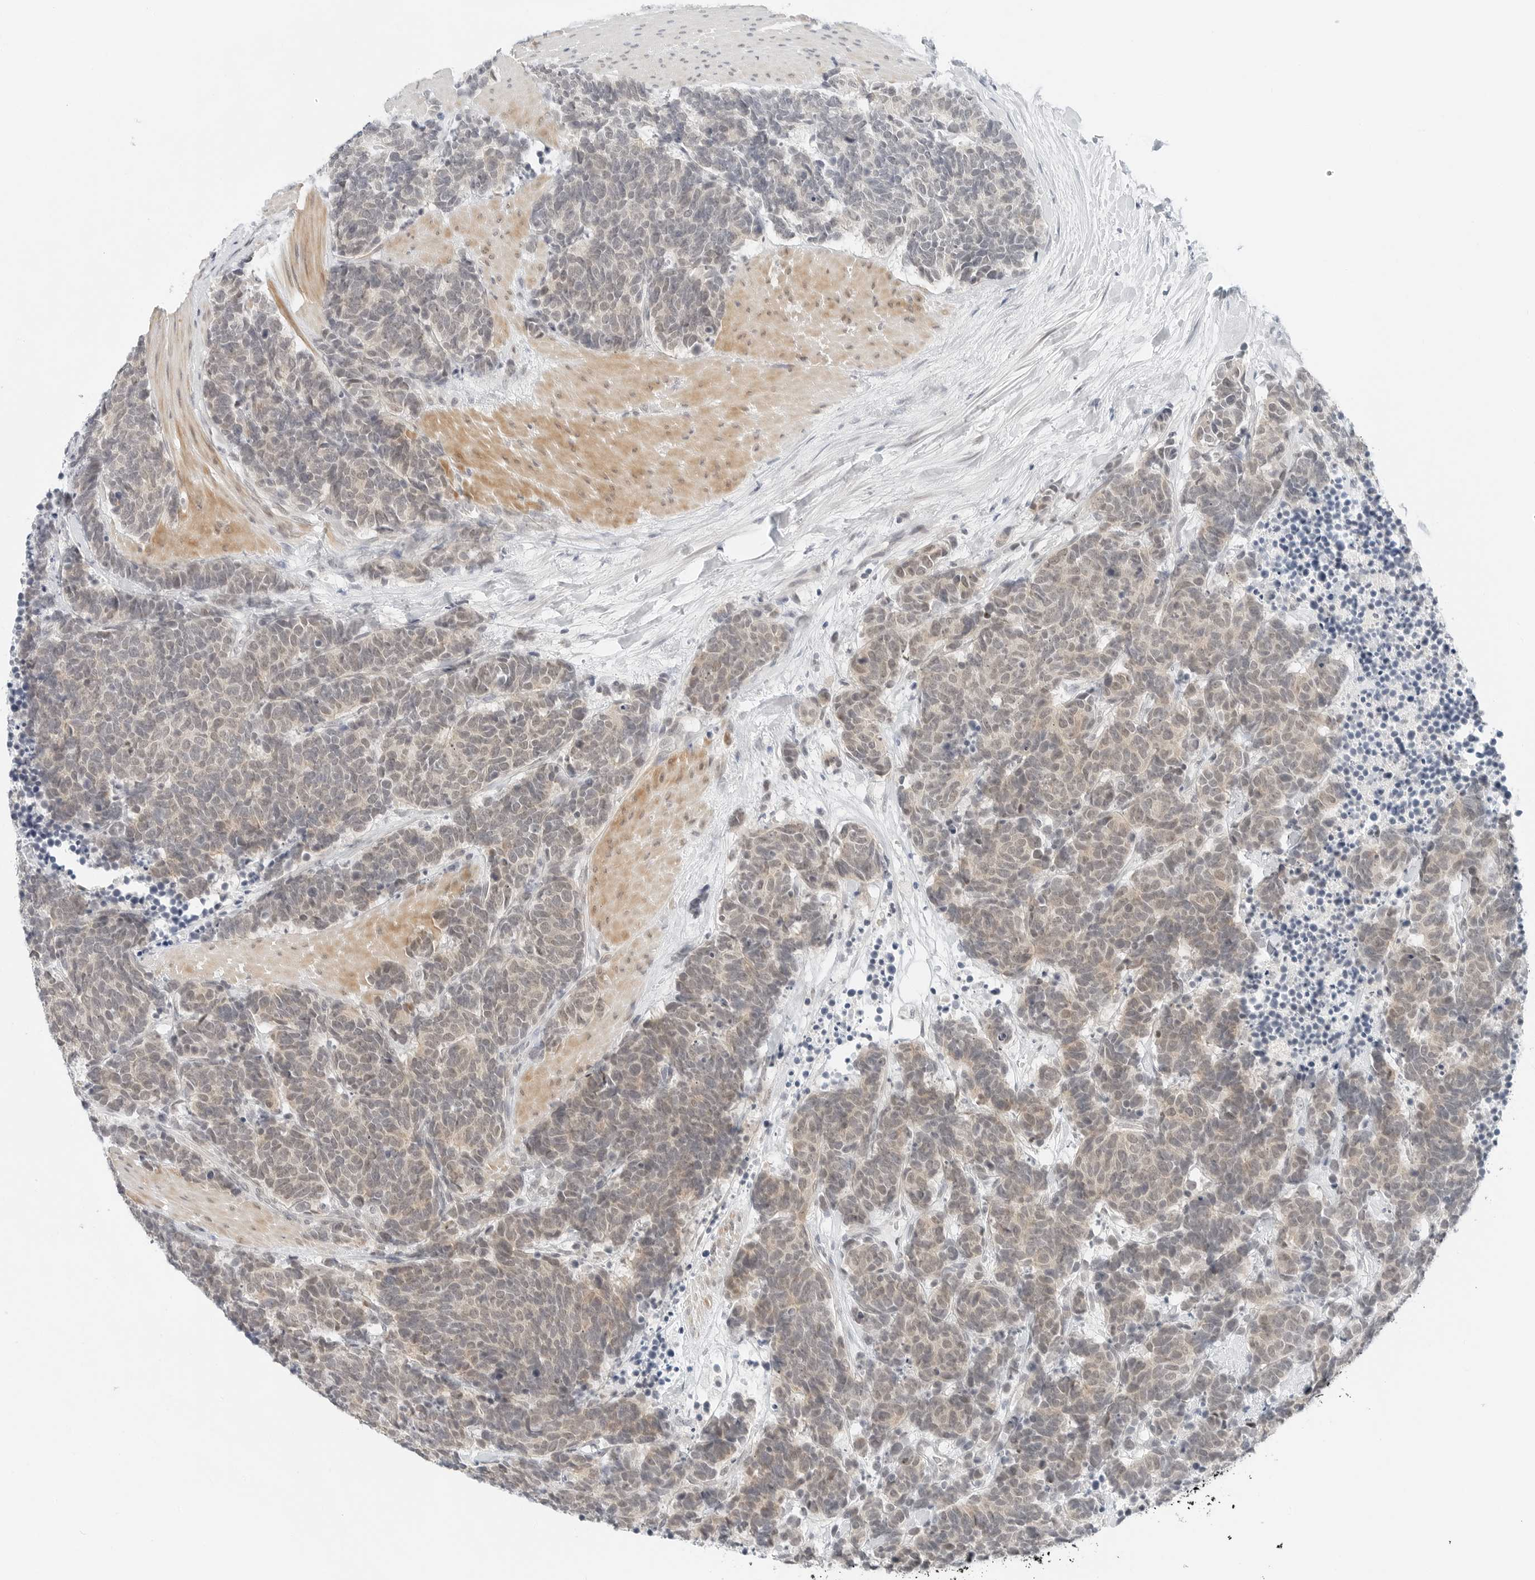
{"staining": {"intensity": "weak", "quantity": "<25%", "location": "cytoplasmic/membranous"}, "tissue": "carcinoid", "cell_type": "Tumor cells", "image_type": "cancer", "snomed": [{"axis": "morphology", "description": "Carcinoma, NOS"}, {"axis": "morphology", "description": "Carcinoid, malignant, NOS"}, {"axis": "topography", "description": "Urinary bladder"}], "caption": "IHC photomicrograph of neoplastic tissue: carcinoid stained with DAB (3,3'-diaminobenzidine) displays no significant protein positivity in tumor cells. (IHC, brightfield microscopy, high magnification).", "gene": "CCSAP", "patient": {"sex": "male", "age": 57}}